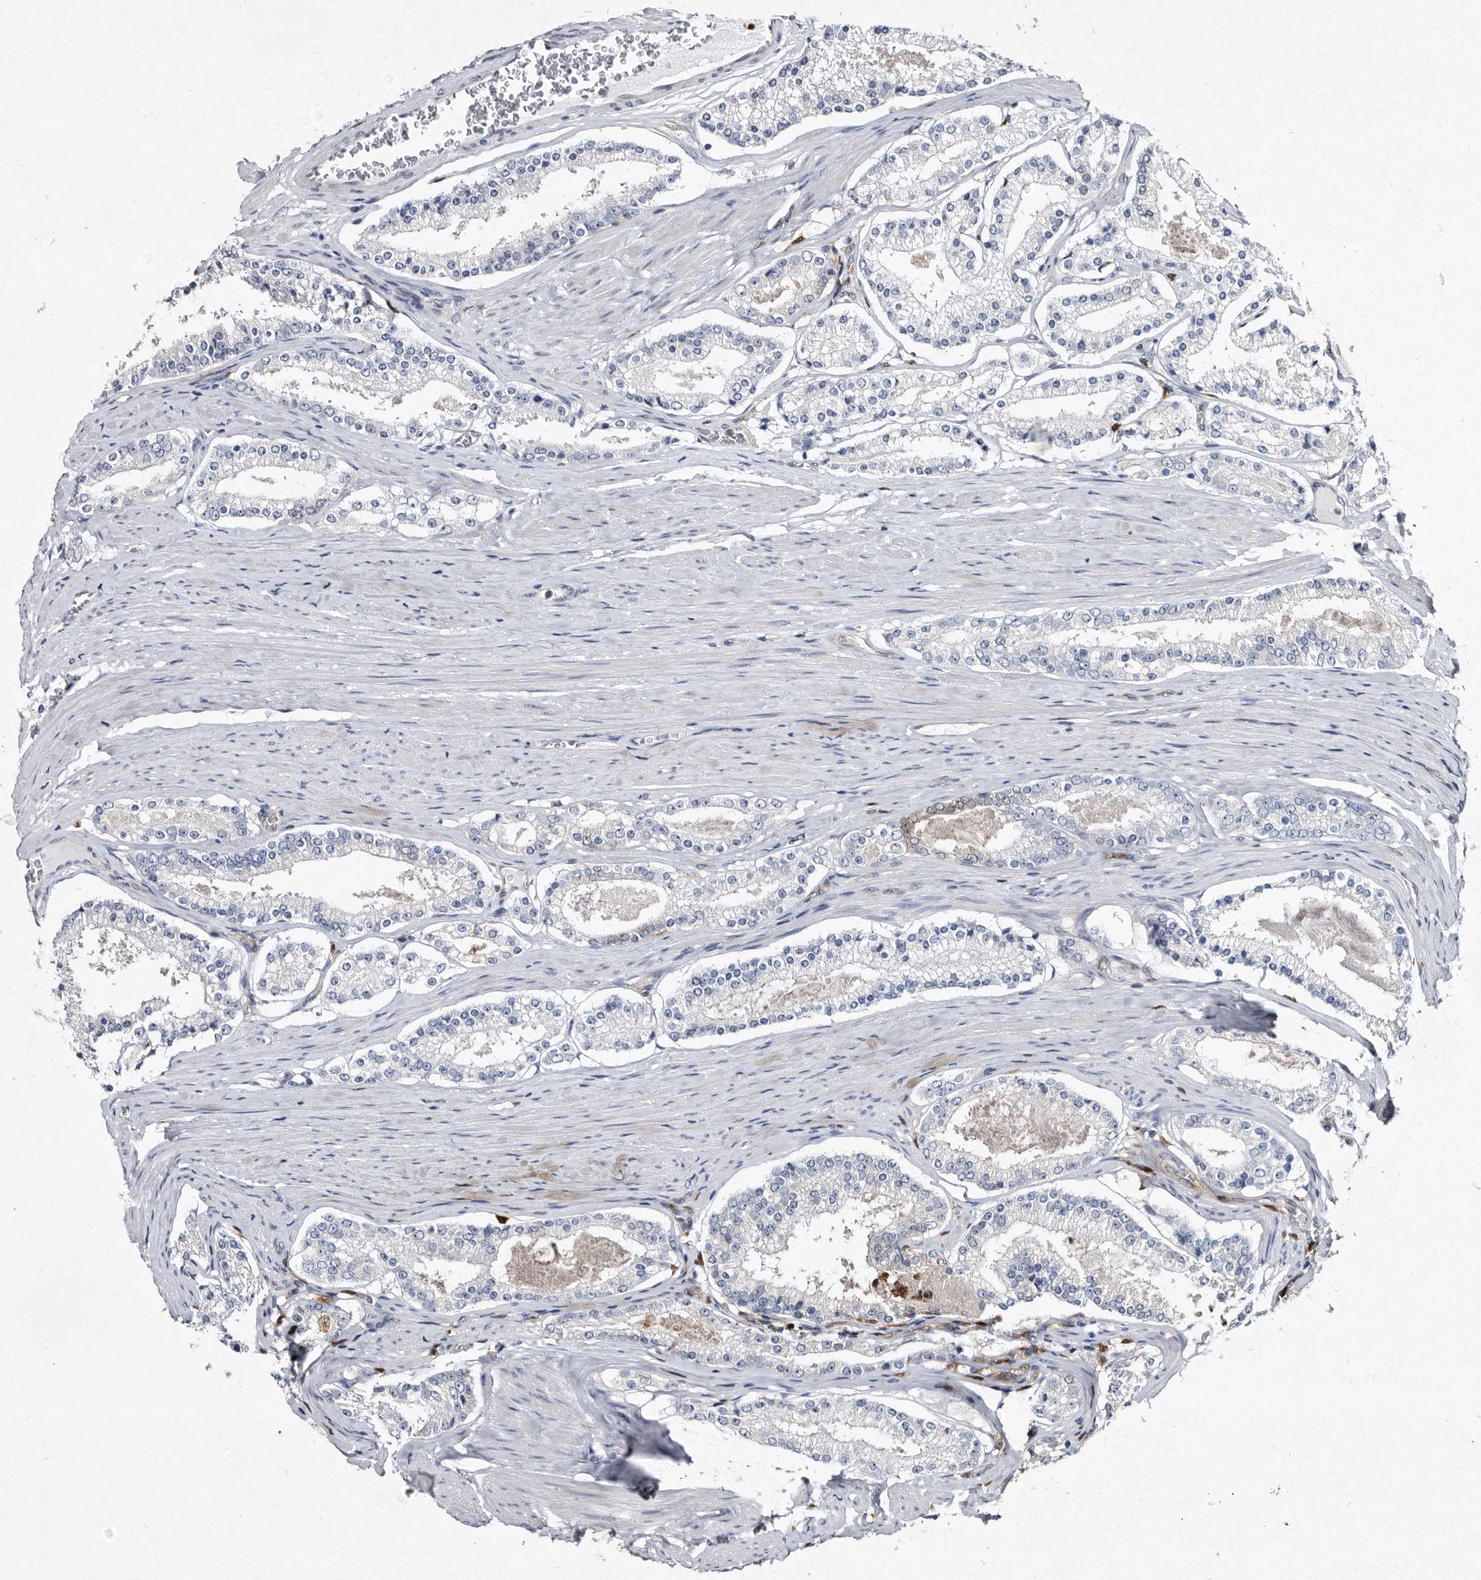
{"staining": {"intensity": "negative", "quantity": "none", "location": "none"}, "tissue": "prostate cancer", "cell_type": "Tumor cells", "image_type": "cancer", "snomed": [{"axis": "morphology", "description": "Adenocarcinoma, Low grade"}, {"axis": "topography", "description": "Prostate"}], "caption": "An IHC photomicrograph of prostate cancer is shown. There is no staining in tumor cells of prostate cancer.", "gene": "SERPINB8", "patient": {"sex": "male", "age": 70}}